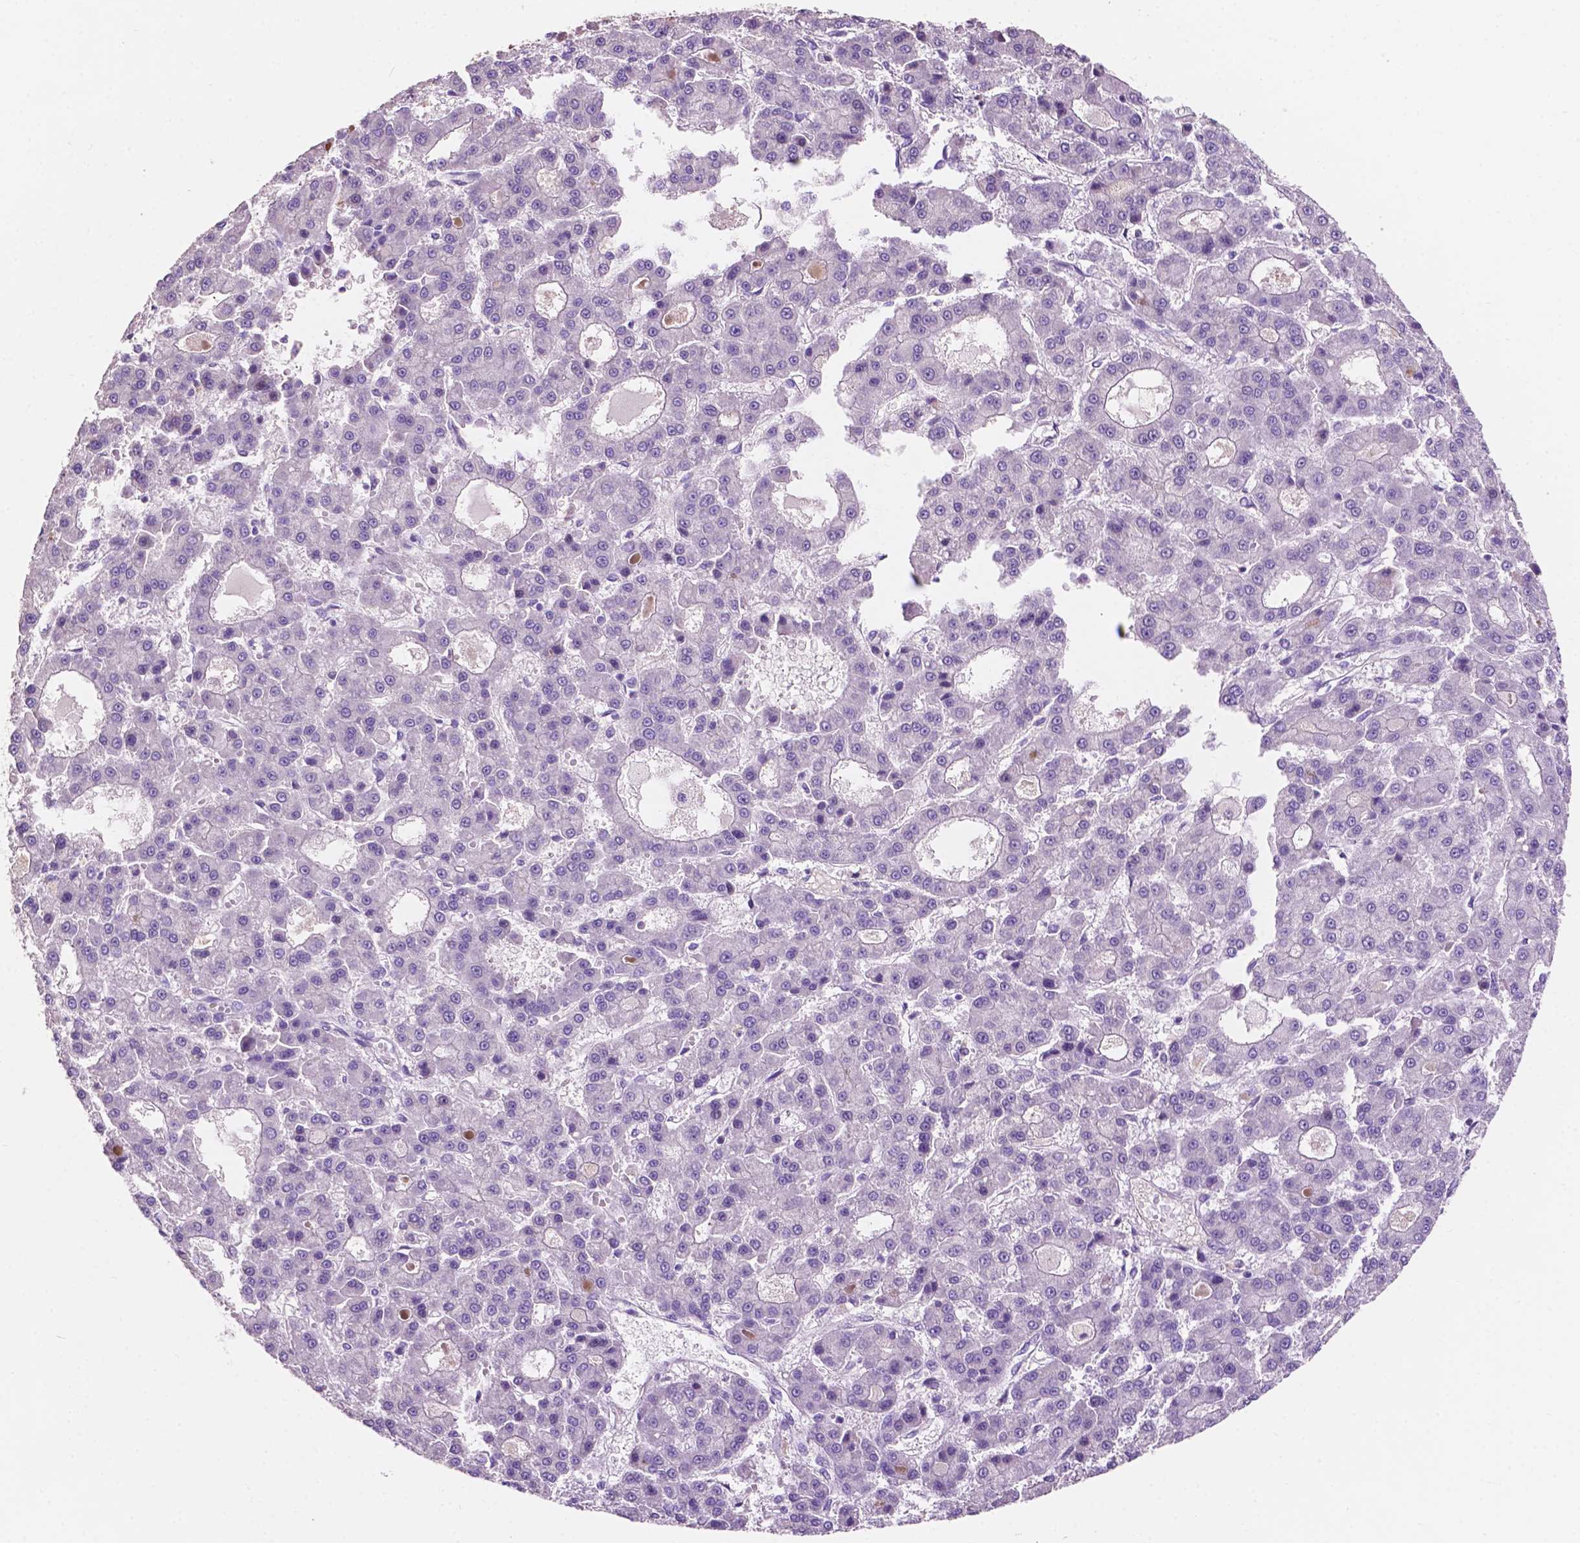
{"staining": {"intensity": "negative", "quantity": "none", "location": "none"}, "tissue": "liver cancer", "cell_type": "Tumor cells", "image_type": "cancer", "snomed": [{"axis": "morphology", "description": "Carcinoma, Hepatocellular, NOS"}, {"axis": "topography", "description": "Liver"}], "caption": "This is an immunohistochemistry image of hepatocellular carcinoma (liver). There is no expression in tumor cells.", "gene": "CLDN17", "patient": {"sex": "male", "age": 70}}